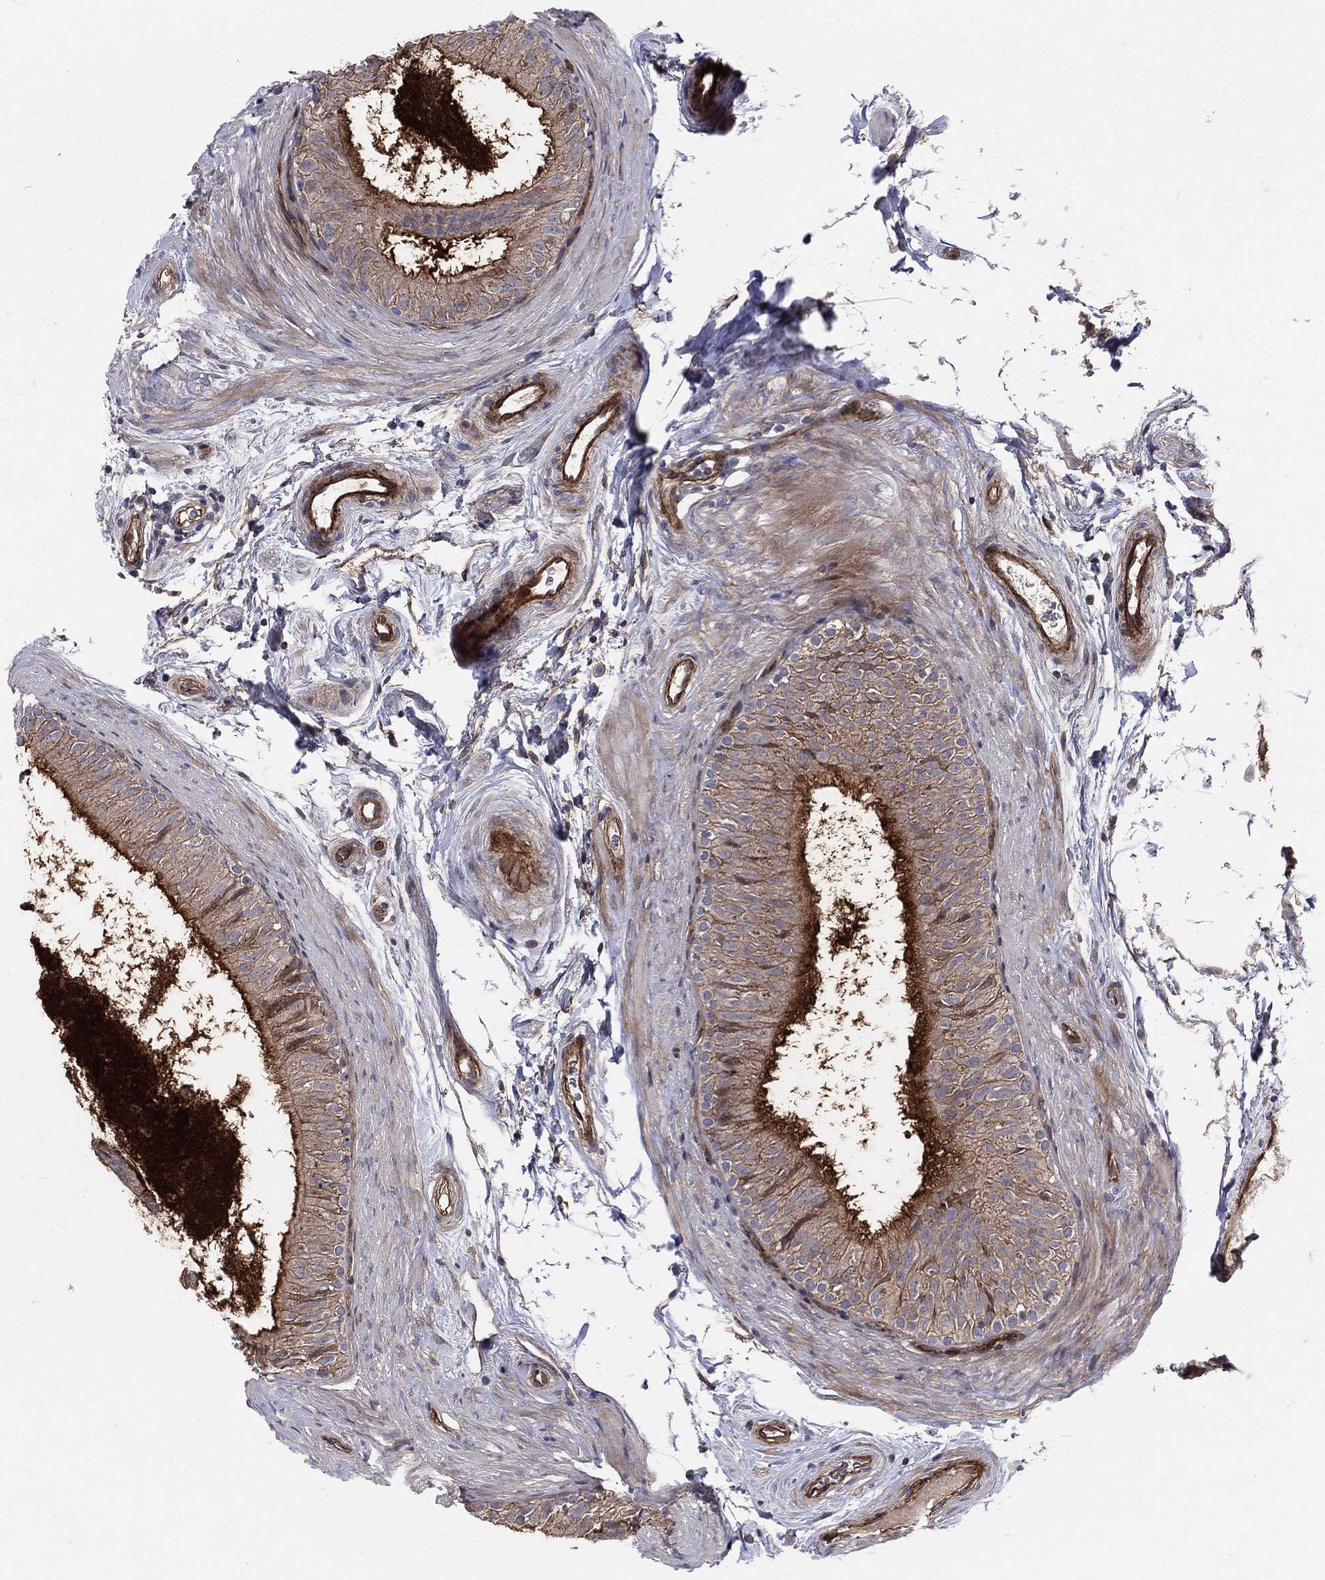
{"staining": {"intensity": "strong", "quantity": "25%-75%", "location": "cytoplasmic/membranous"}, "tissue": "epididymis", "cell_type": "Glandular cells", "image_type": "normal", "snomed": [{"axis": "morphology", "description": "Normal tissue, NOS"}, {"axis": "topography", "description": "Epididymis"}], "caption": "Immunohistochemistry (IHC) image of normal epididymis stained for a protein (brown), which exhibits high levels of strong cytoplasmic/membranous positivity in approximately 25%-75% of glandular cells.", "gene": "ENTPD1", "patient": {"sex": "male", "age": 34}}